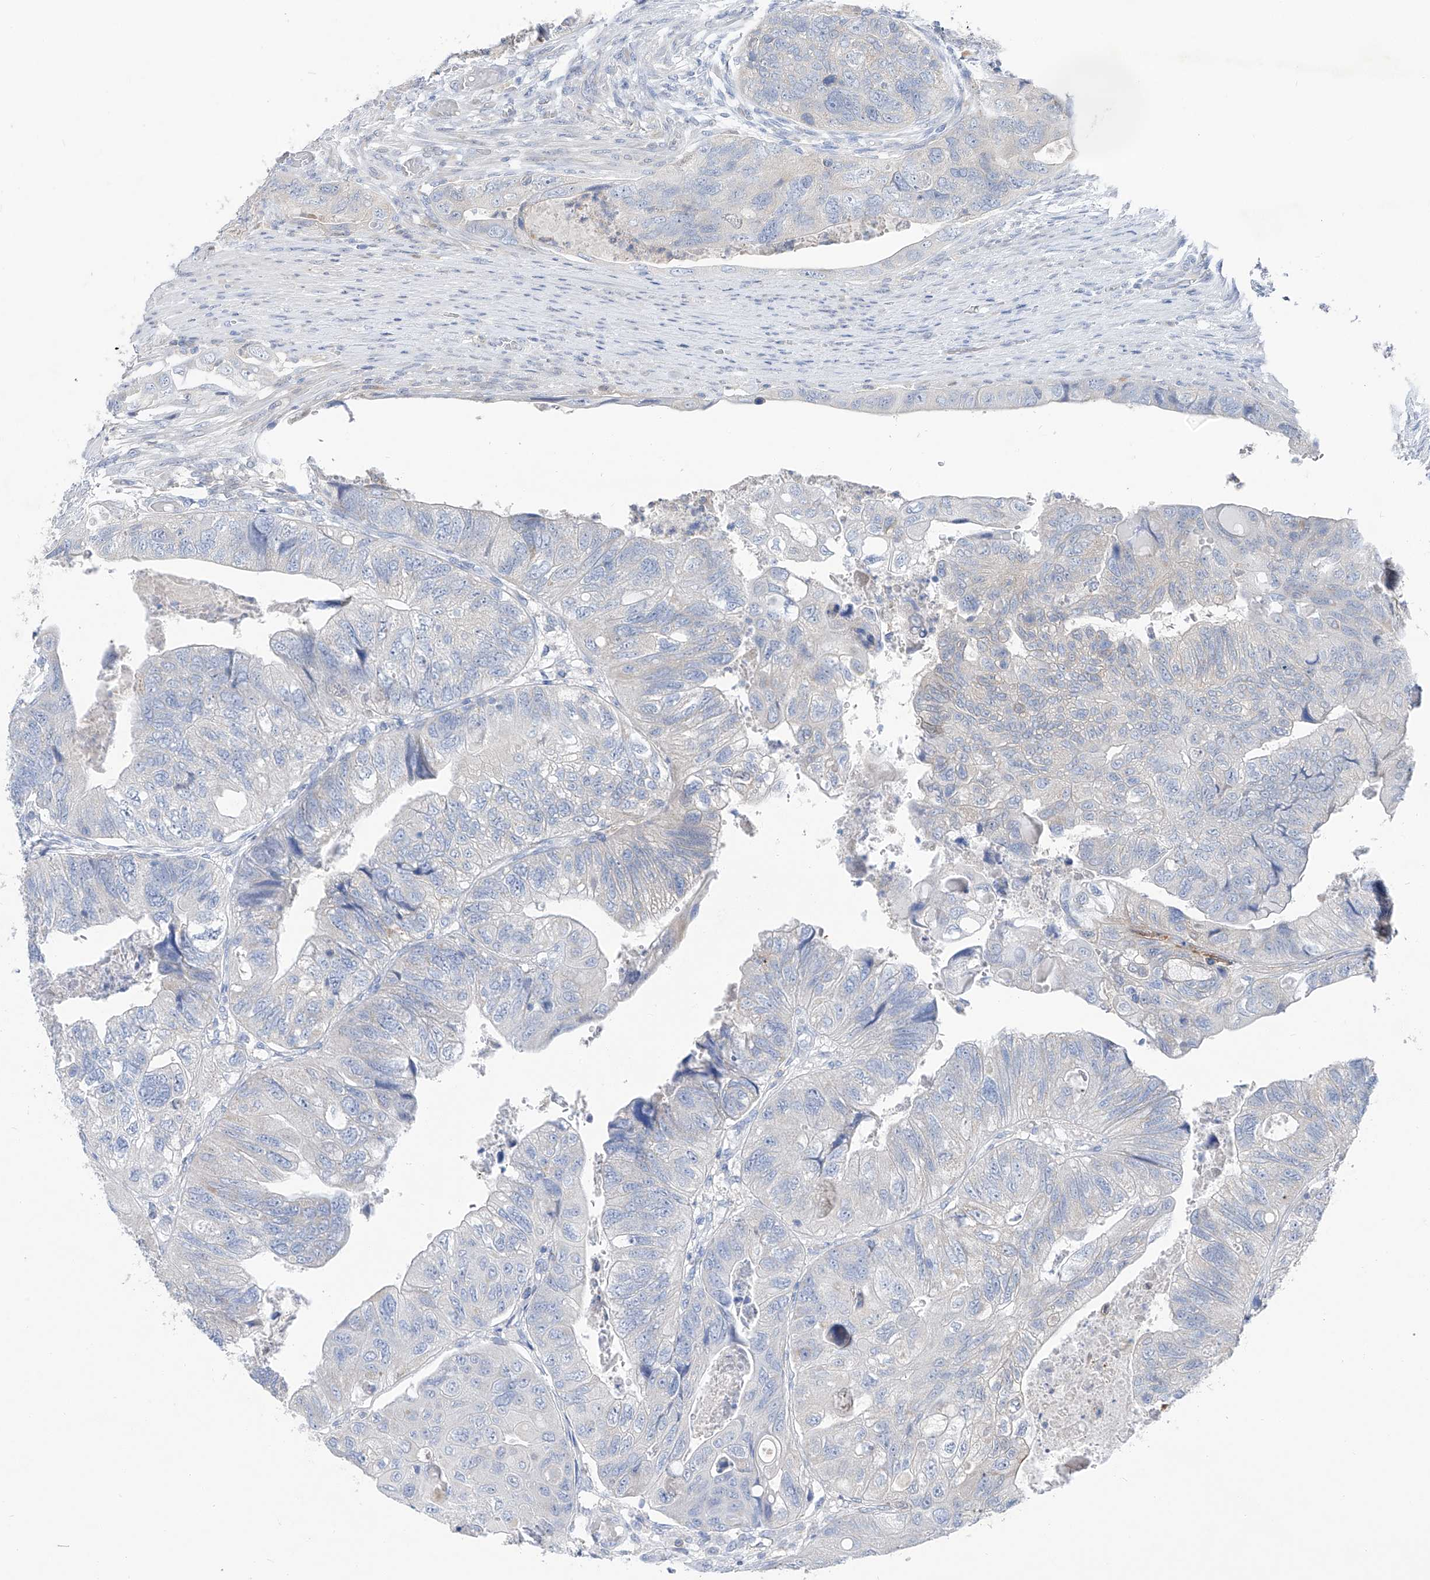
{"staining": {"intensity": "negative", "quantity": "none", "location": "none"}, "tissue": "colorectal cancer", "cell_type": "Tumor cells", "image_type": "cancer", "snomed": [{"axis": "morphology", "description": "Adenocarcinoma, NOS"}, {"axis": "topography", "description": "Rectum"}], "caption": "Photomicrograph shows no protein expression in tumor cells of colorectal cancer (adenocarcinoma) tissue.", "gene": "UFL1", "patient": {"sex": "male", "age": 63}}